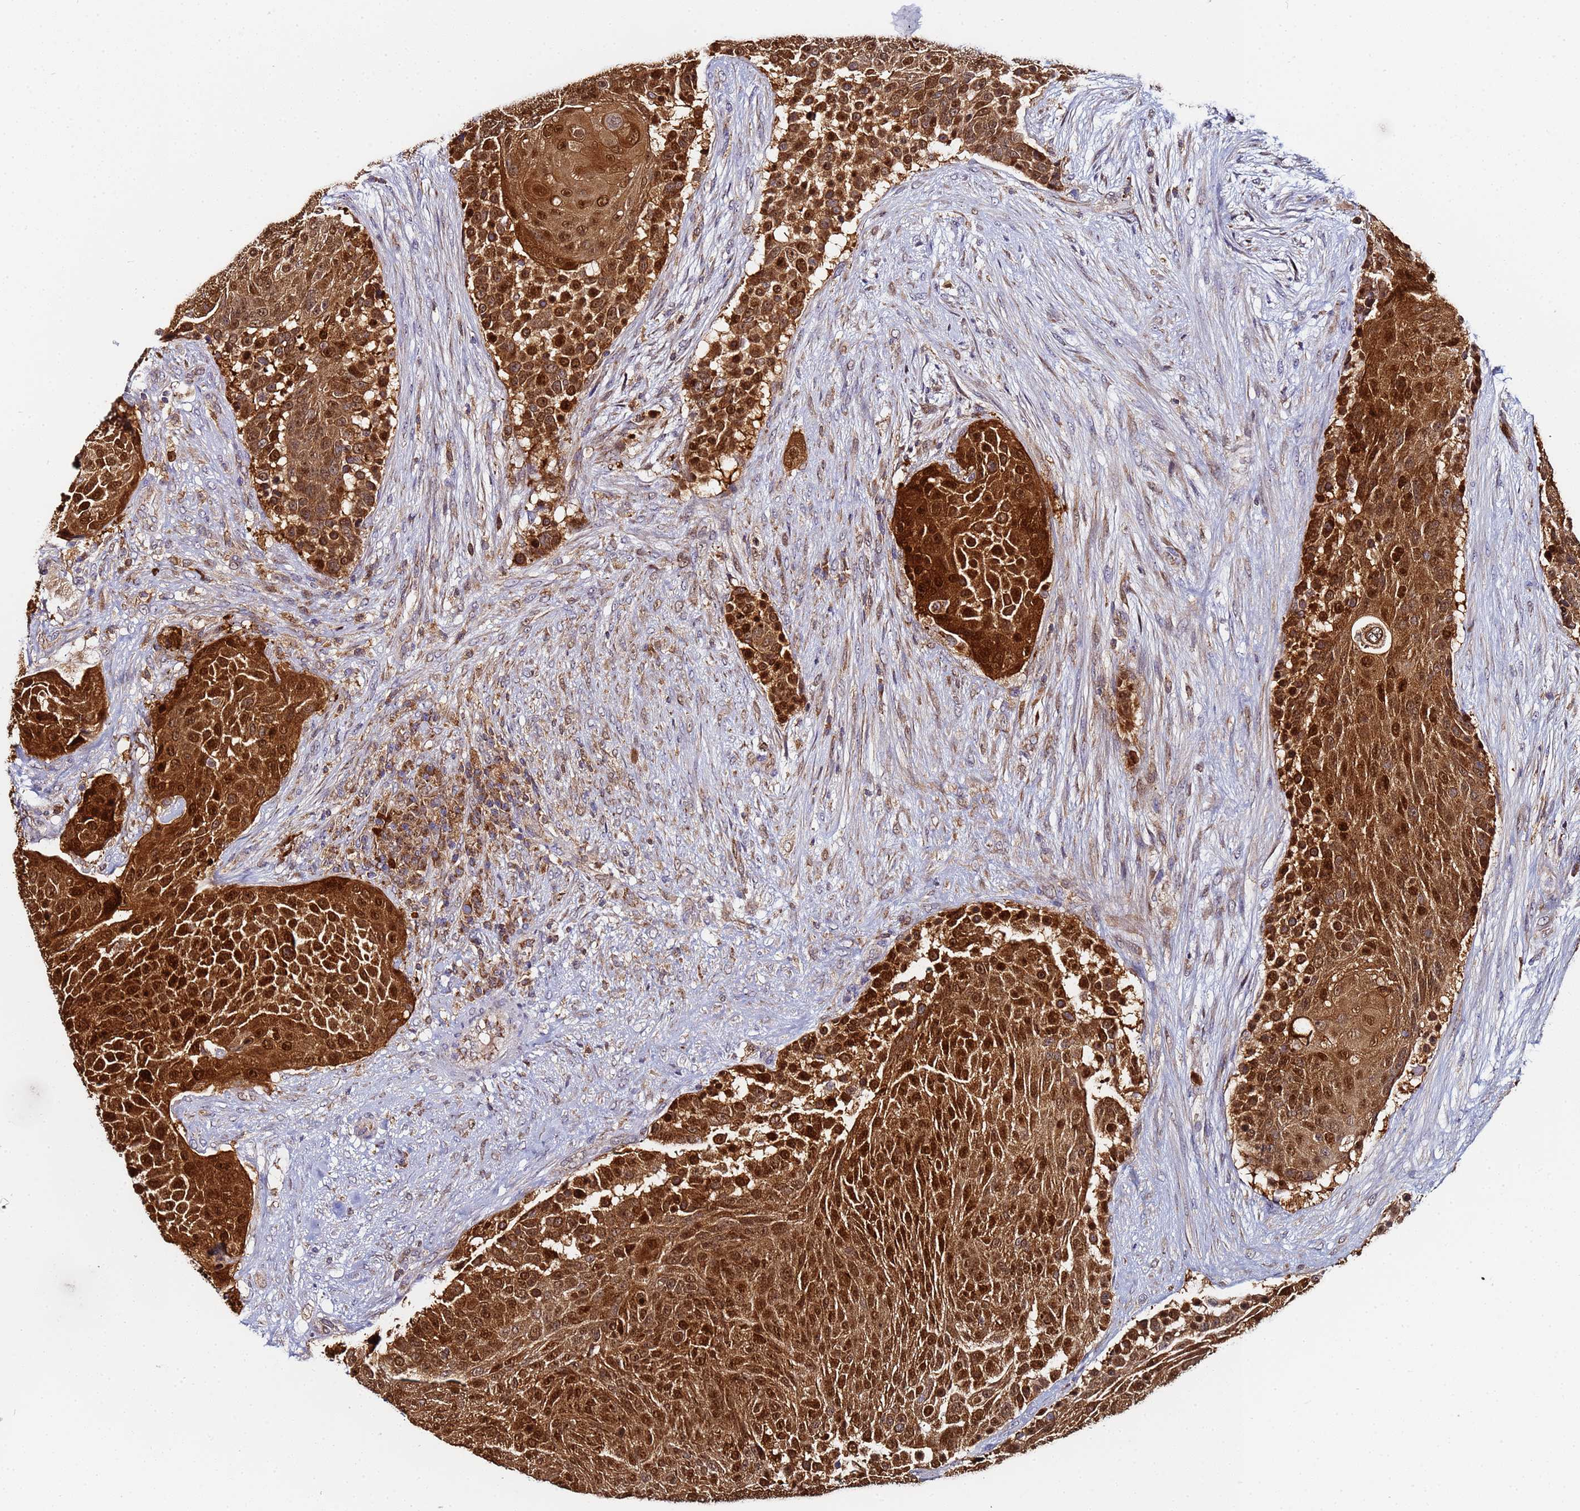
{"staining": {"intensity": "strong", "quantity": ">75%", "location": "cytoplasmic/membranous,nuclear"}, "tissue": "urothelial cancer", "cell_type": "Tumor cells", "image_type": "cancer", "snomed": [{"axis": "morphology", "description": "Urothelial carcinoma, High grade"}, {"axis": "topography", "description": "Urinary bladder"}], "caption": "Immunohistochemistry image of neoplastic tissue: urothelial carcinoma (high-grade) stained using immunohistochemistry displays high levels of strong protein expression localized specifically in the cytoplasmic/membranous and nuclear of tumor cells, appearing as a cytoplasmic/membranous and nuclear brown color.", "gene": "CCDC127", "patient": {"sex": "female", "age": 63}}